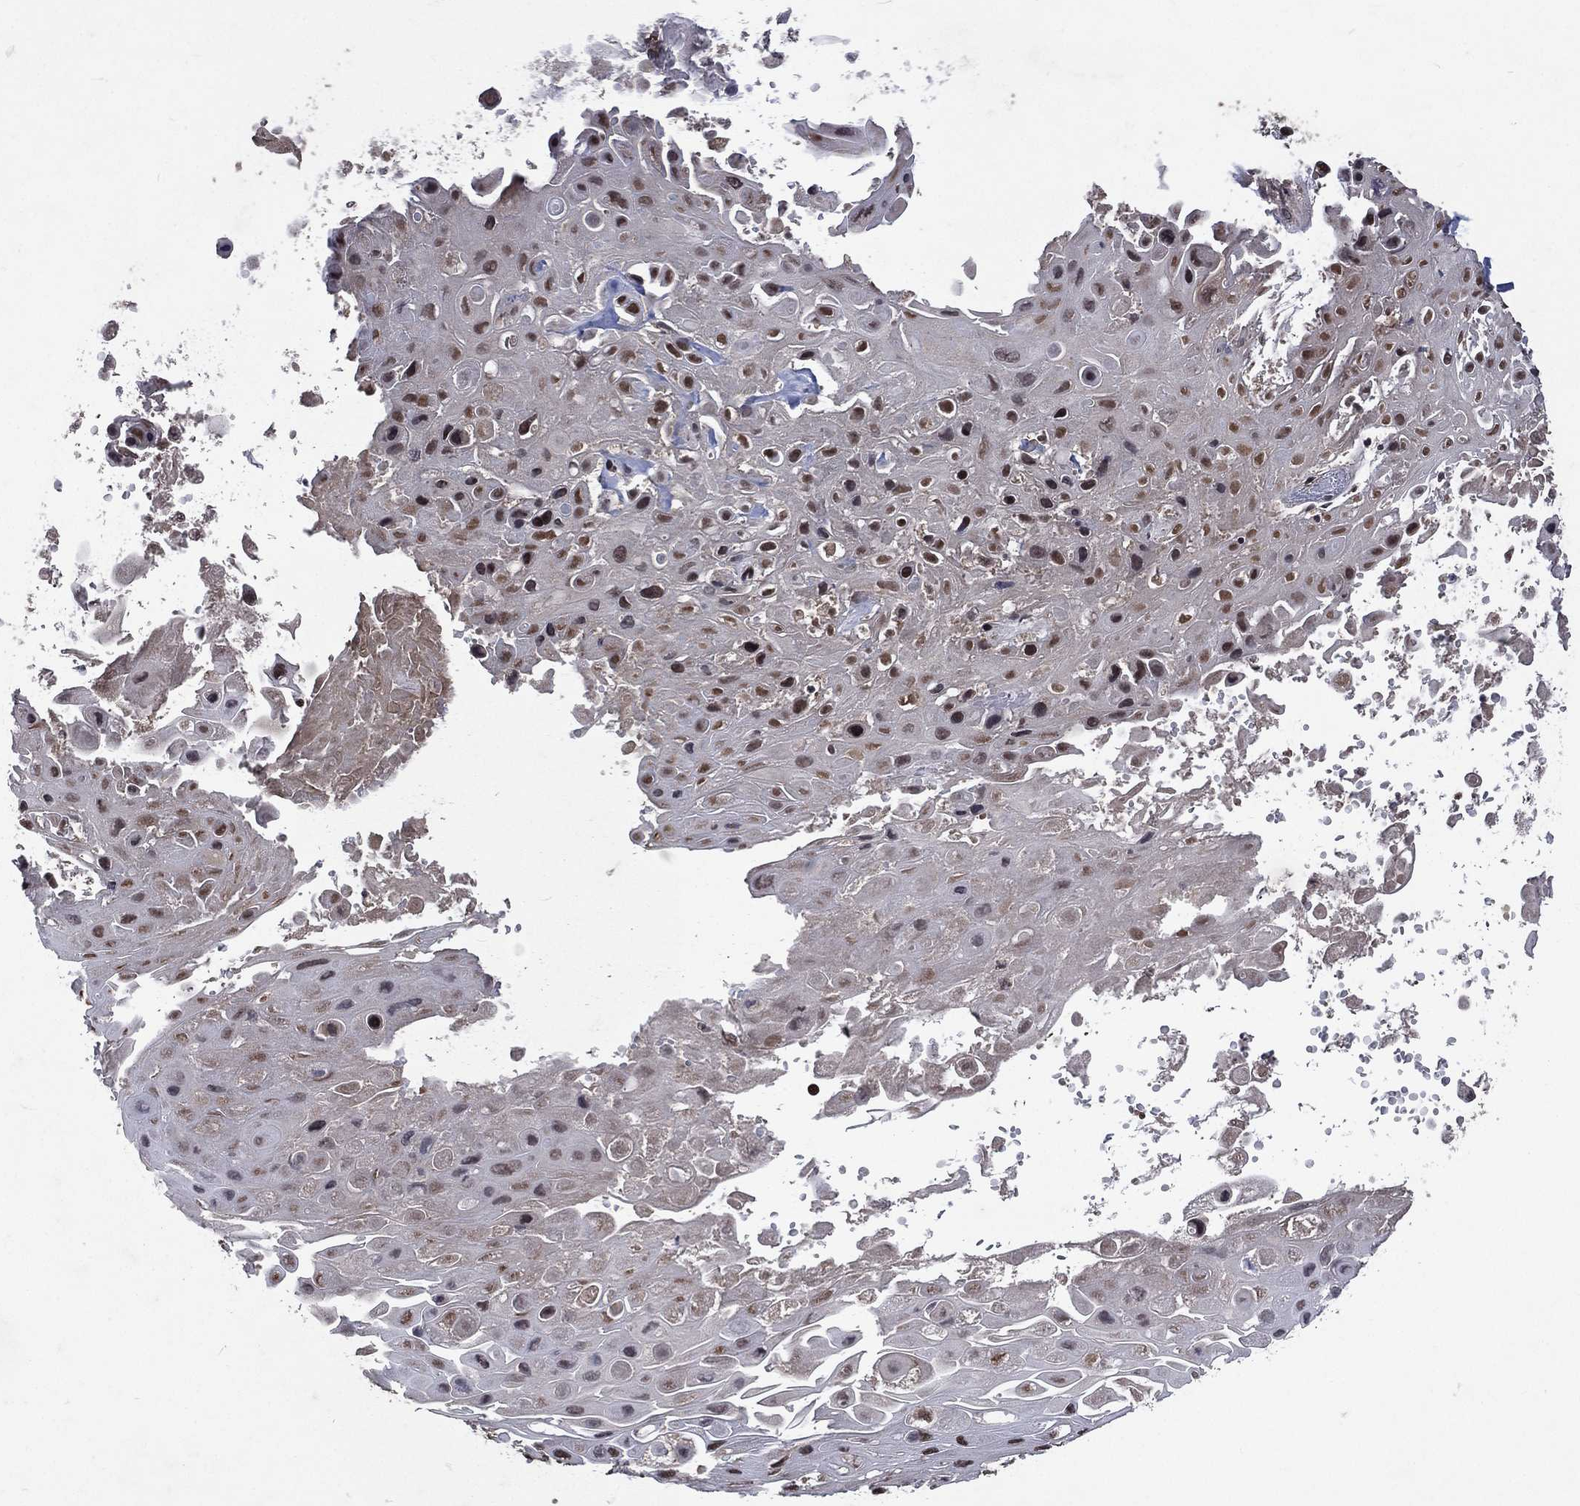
{"staining": {"intensity": "moderate", "quantity": "25%-75%", "location": "nuclear"}, "tissue": "skin cancer", "cell_type": "Tumor cells", "image_type": "cancer", "snomed": [{"axis": "morphology", "description": "Squamous cell carcinoma, NOS"}, {"axis": "topography", "description": "Skin"}], "caption": "There is medium levels of moderate nuclear positivity in tumor cells of skin squamous cell carcinoma, as demonstrated by immunohistochemical staining (brown color).", "gene": "DMAP1", "patient": {"sex": "male", "age": 82}}